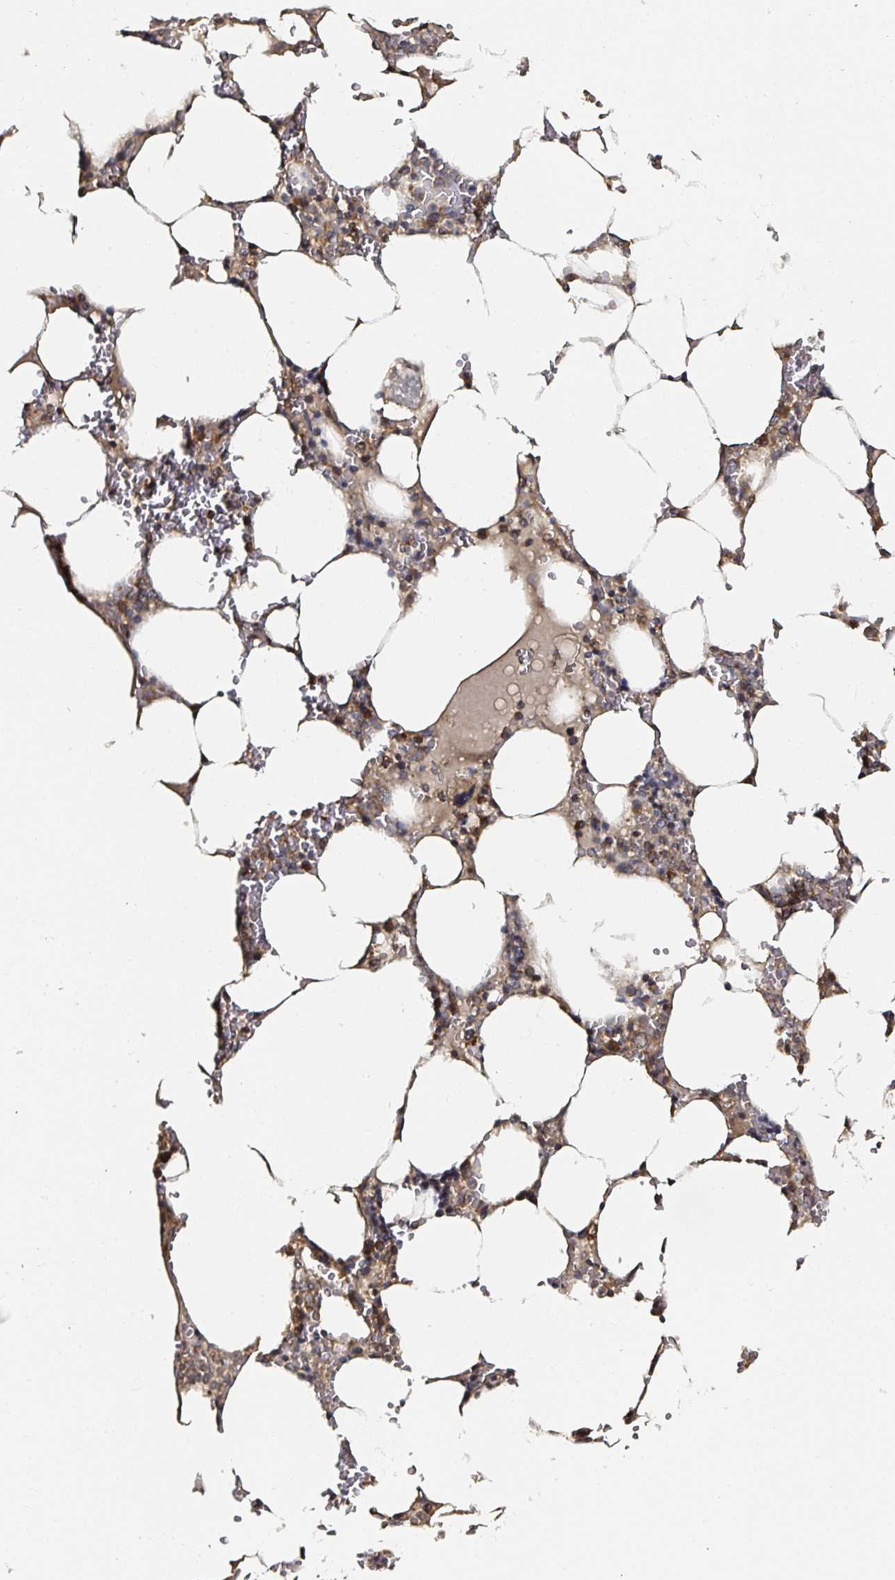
{"staining": {"intensity": "moderate", "quantity": "25%-75%", "location": "cytoplasmic/membranous"}, "tissue": "bone marrow", "cell_type": "Hematopoietic cells", "image_type": "normal", "snomed": [{"axis": "morphology", "description": "Normal tissue, NOS"}, {"axis": "topography", "description": "Bone marrow"}], "caption": "Protein staining of benign bone marrow shows moderate cytoplasmic/membranous expression in about 25%-75% of hematopoietic cells.", "gene": "ATAD3A", "patient": {"sex": "male", "age": 64}}